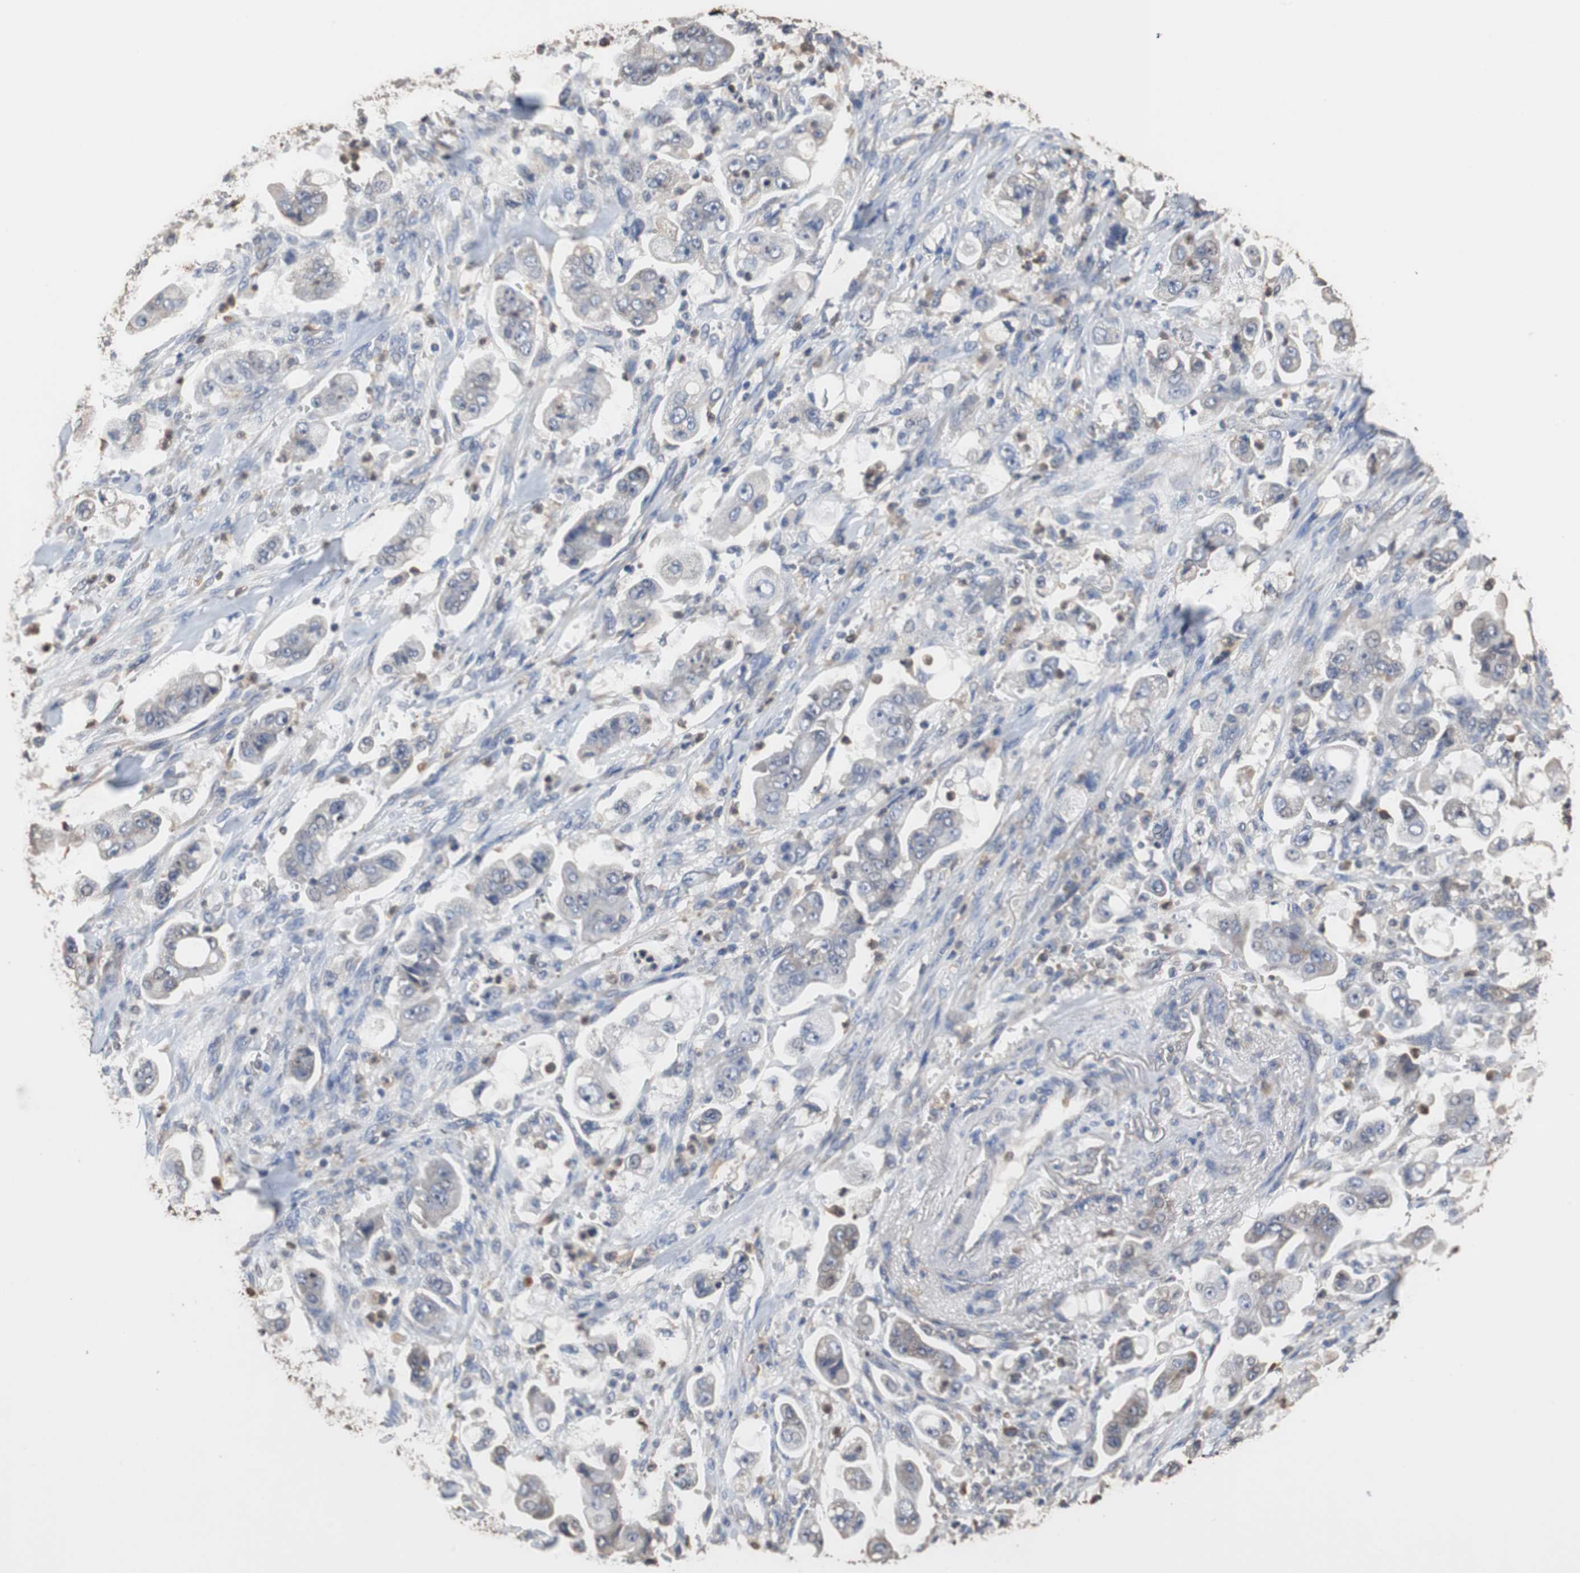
{"staining": {"intensity": "weak", "quantity": "<25%", "location": "cytoplasmic/membranous"}, "tissue": "stomach cancer", "cell_type": "Tumor cells", "image_type": "cancer", "snomed": [{"axis": "morphology", "description": "Adenocarcinoma, NOS"}, {"axis": "topography", "description": "Stomach"}], "caption": "Stomach cancer was stained to show a protein in brown. There is no significant staining in tumor cells. The staining was performed using DAB to visualize the protein expression in brown, while the nuclei were stained in blue with hematoxylin (Magnification: 20x).", "gene": "SCIMP", "patient": {"sex": "male", "age": 62}}